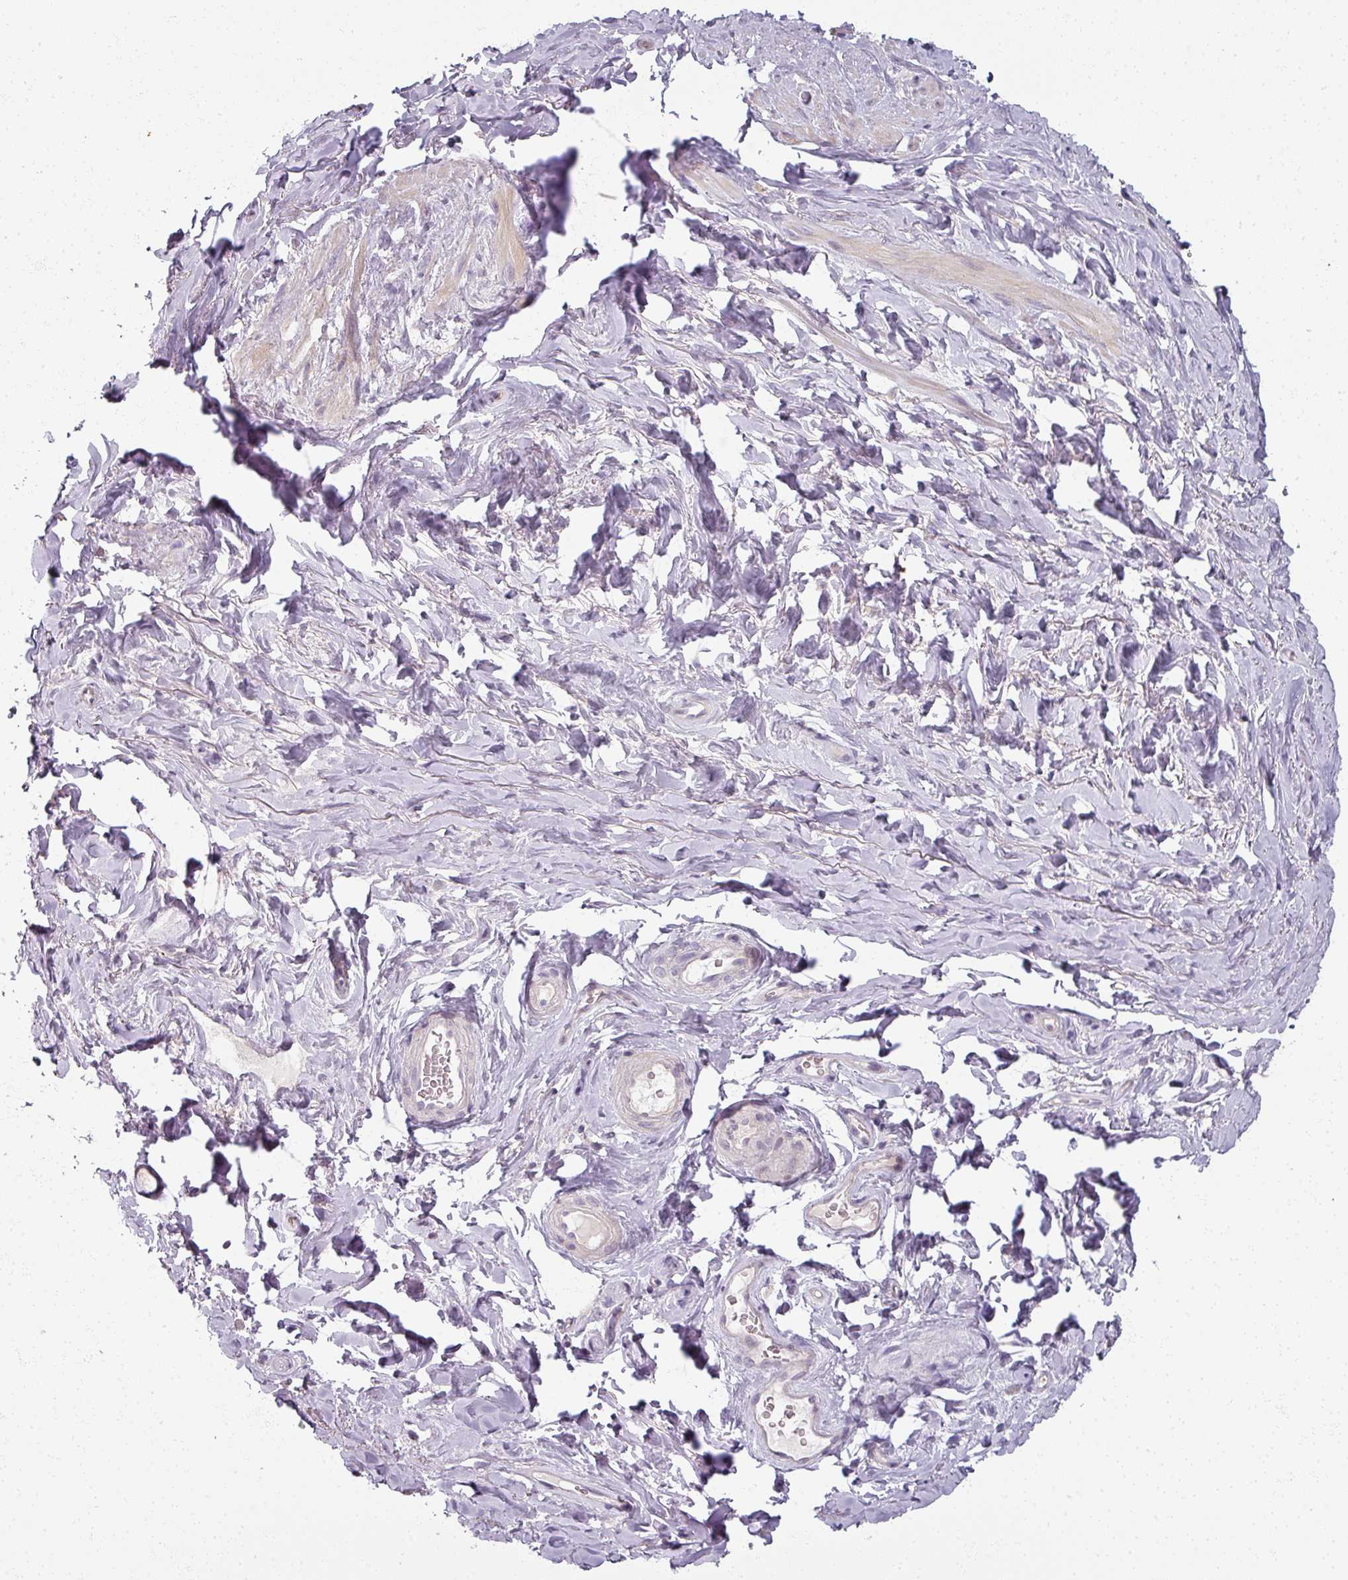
{"staining": {"intensity": "negative", "quantity": "none", "location": "none"}, "tissue": "smooth muscle", "cell_type": "Smooth muscle cells", "image_type": "normal", "snomed": [{"axis": "morphology", "description": "Normal tissue, NOS"}, {"axis": "topography", "description": "Smooth muscle"}, {"axis": "topography", "description": "Peripheral nerve tissue"}], "caption": "IHC image of benign human smooth muscle stained for a protein (brown), which shows no expression in smooth muscle cells. (DAB (3,3'-diaminobenzidine) immunohistochemistry, high magnification).", "gene": "MYMK", "patient": {"sex": "male", "age": 69}}